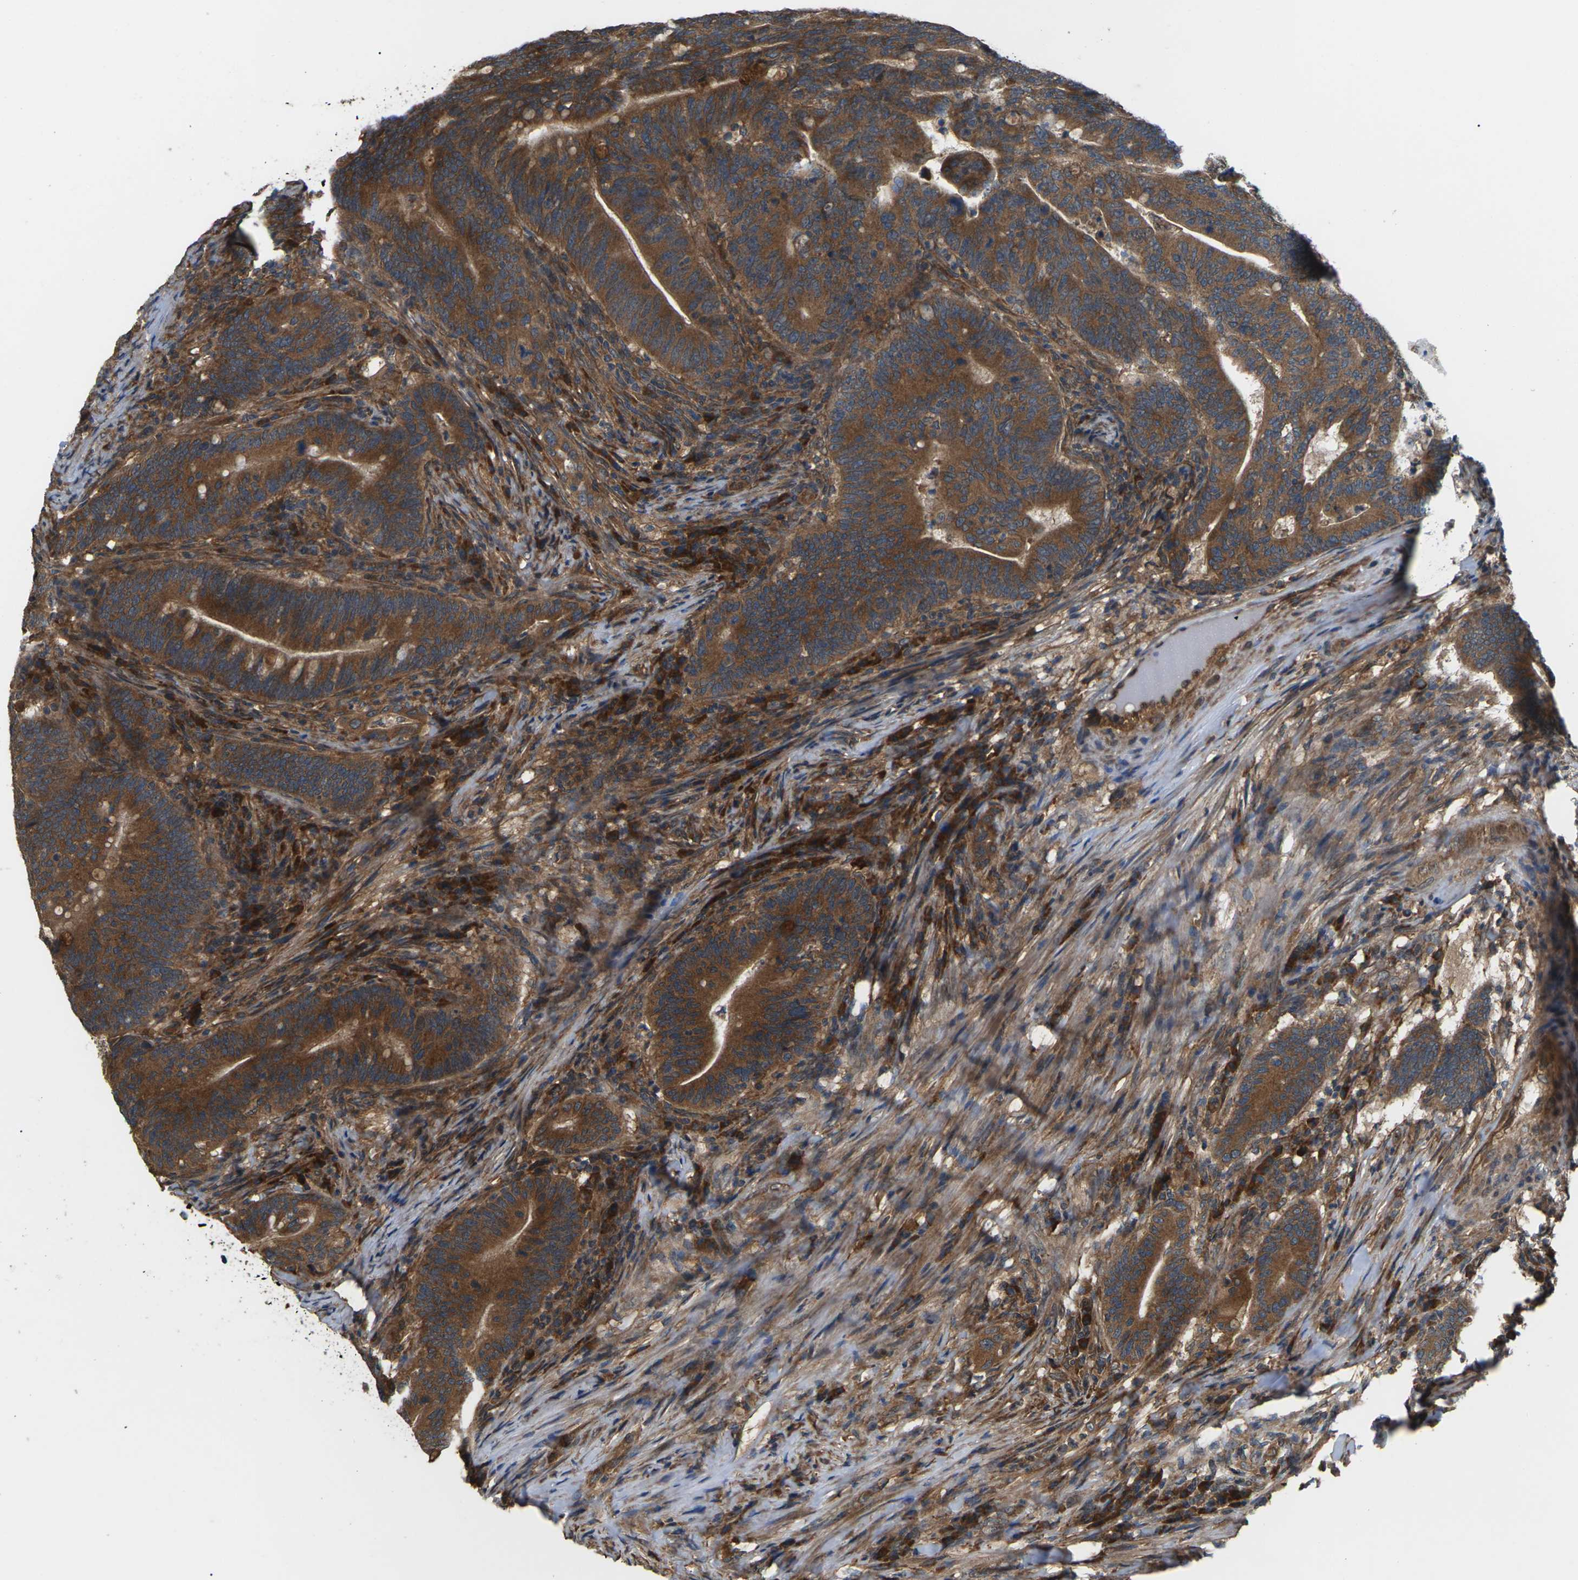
{"staining": {"intensity": "strong", "quantity": ">75%", "location": "cytoplasmic/membranous"}, "tissue": "colorectal cancer", "cell_type": "Tumor cells", "image_type": "cancer", "snomed": [{"axis": "morphology", "description": "Normal tissue, NOS"}, {"axis": "morphology", "description": "Adenocarcinoma, NOS"}, {"axis": "topography", "description": "Colon"}], "caption": "A photomicrograph of human adenocarcinoma (colorectal) stained for a protein demonstrates strong cytoplasmic/membranous brown staining in tumor cells.", "gene": "NRAS", "patient": {"sex": "female", "age": 66}}